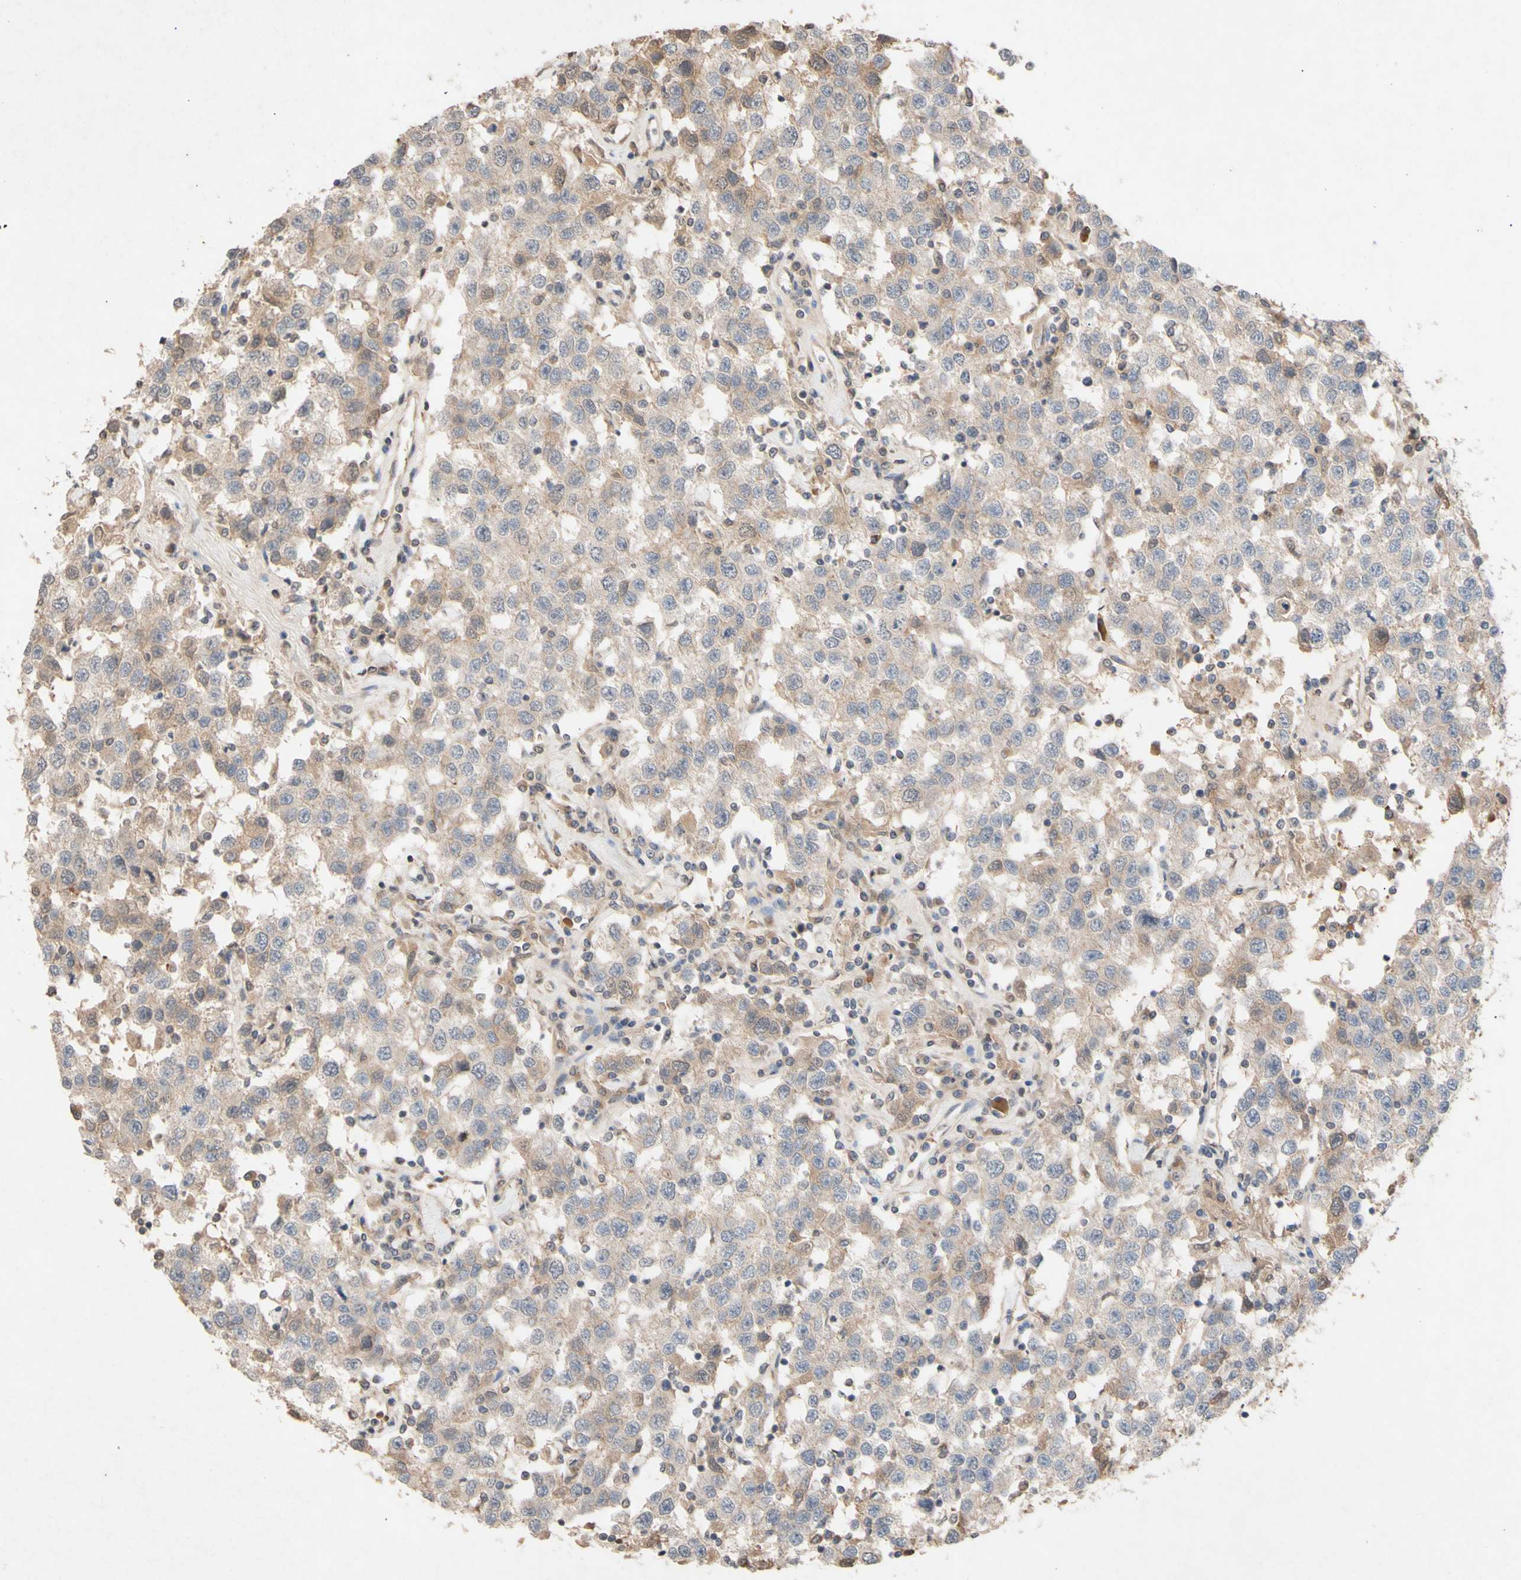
{"staining": {"intensity": "weak", "quantity": ">75%", "location": "cytoplasmic/membranous"}, "tissue": "testis cancer", "cell_type": "Tumor cells", "image_type": "cancer", "snomed": [{"axis": "morphology", "description": "Seminoma, NOS"}, {"axis": "topography", "description": "Testis"}], "caption": "This image demonstrates seminoma (testis) stained with immunohistochemistry to label a protein in brown. The cytoplasmic/membranous of tumor cells show weak positivity for the protein. Nuclei are counter-stained blue.", "gene": "NECTIN3", "patient": {"sex": "male", "age": 41}}